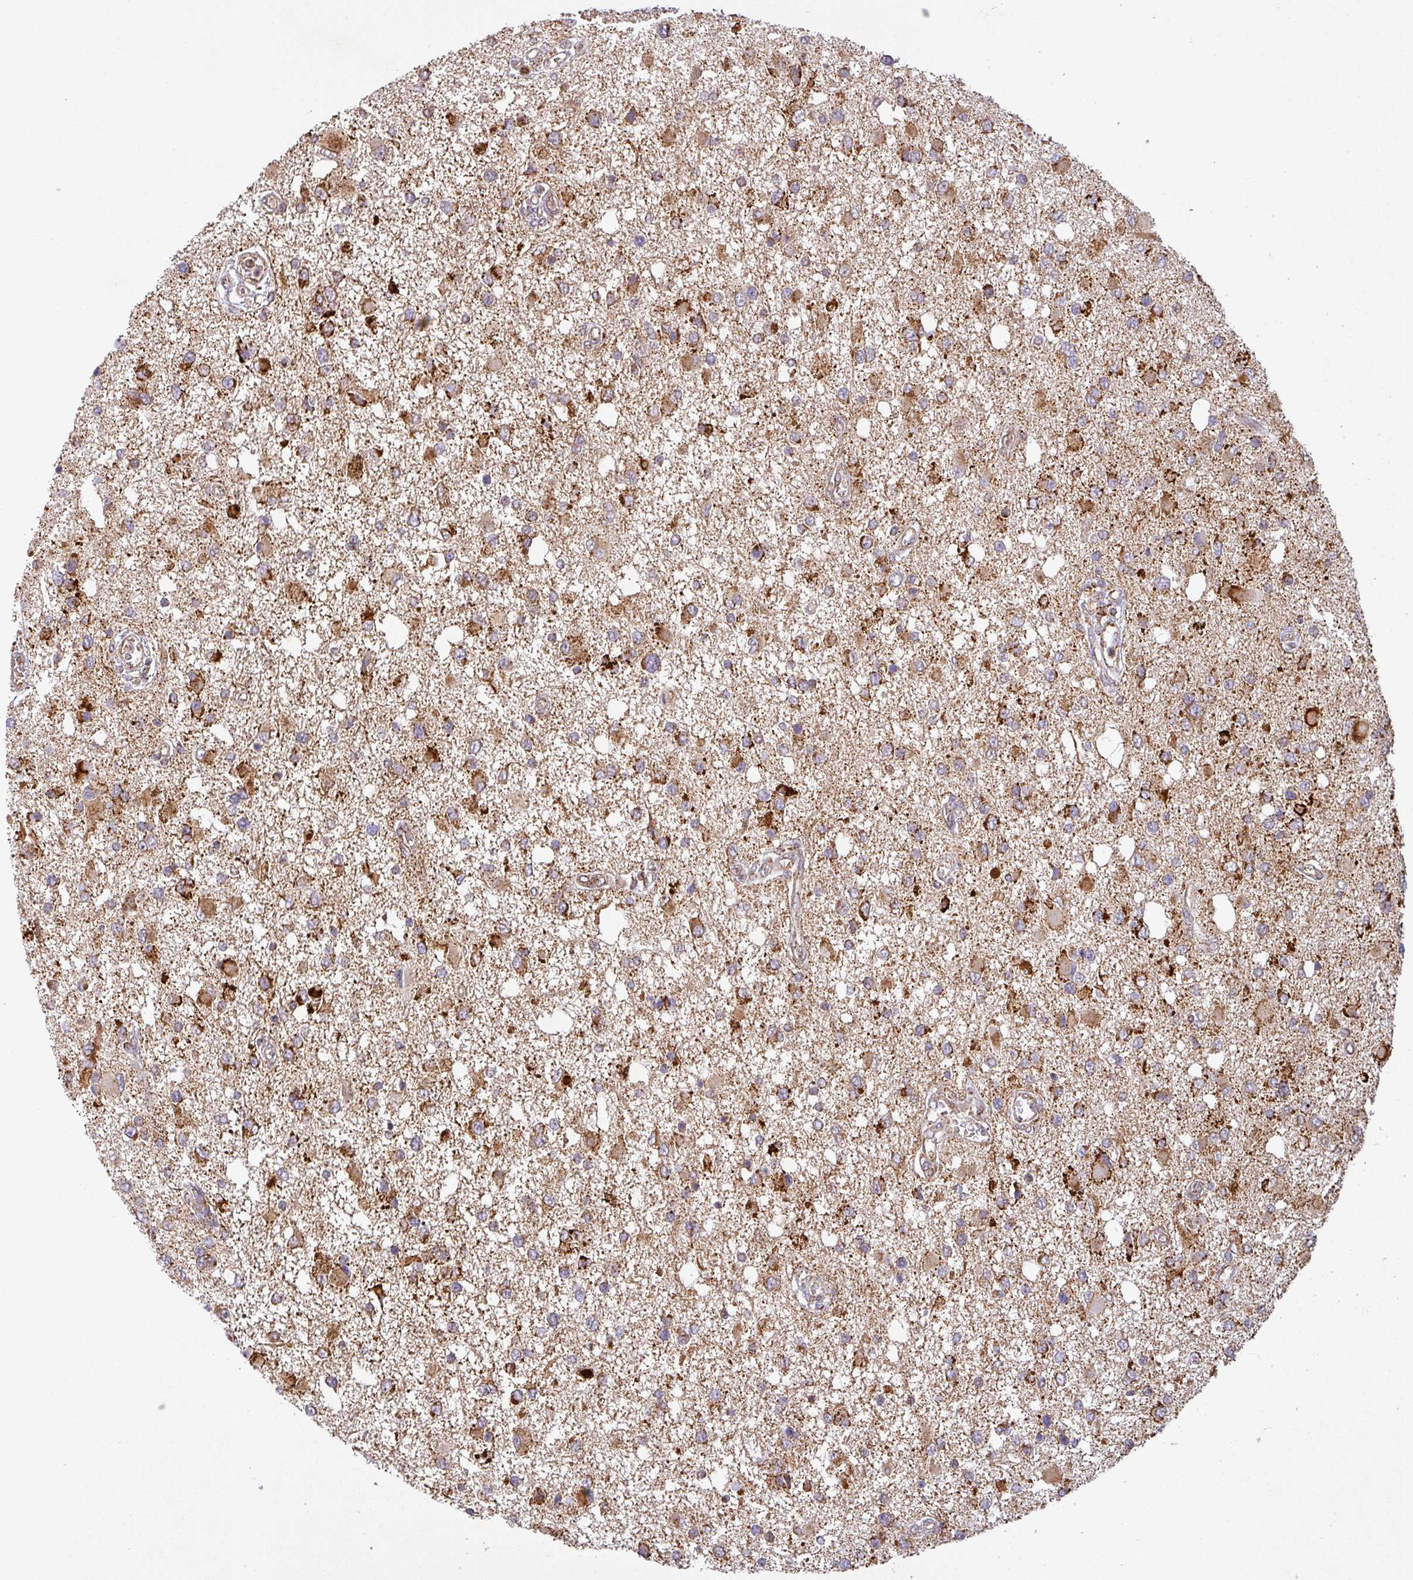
{"staining": {"intensity": "strong", "quantity": "25%-75%", "location": "cytoplasmic/membranous"}, "tissue": "glioma", "cell_type": "Tumor cells", "image_type": "cancer", "snomed": [{"axis": "morphology", "description": "Glioma, malignant, High grade"}, {"axis": "topography", "description": "Brain"}], "caption": "Immunohistochemical staining of high-grade glioma (malignant) displays strong cytoplasmic/membranous protein positivity in about 25%-75% of tumor cells.", "gene": "GPD2", "patient": {"sex": "male", "age": 53}}